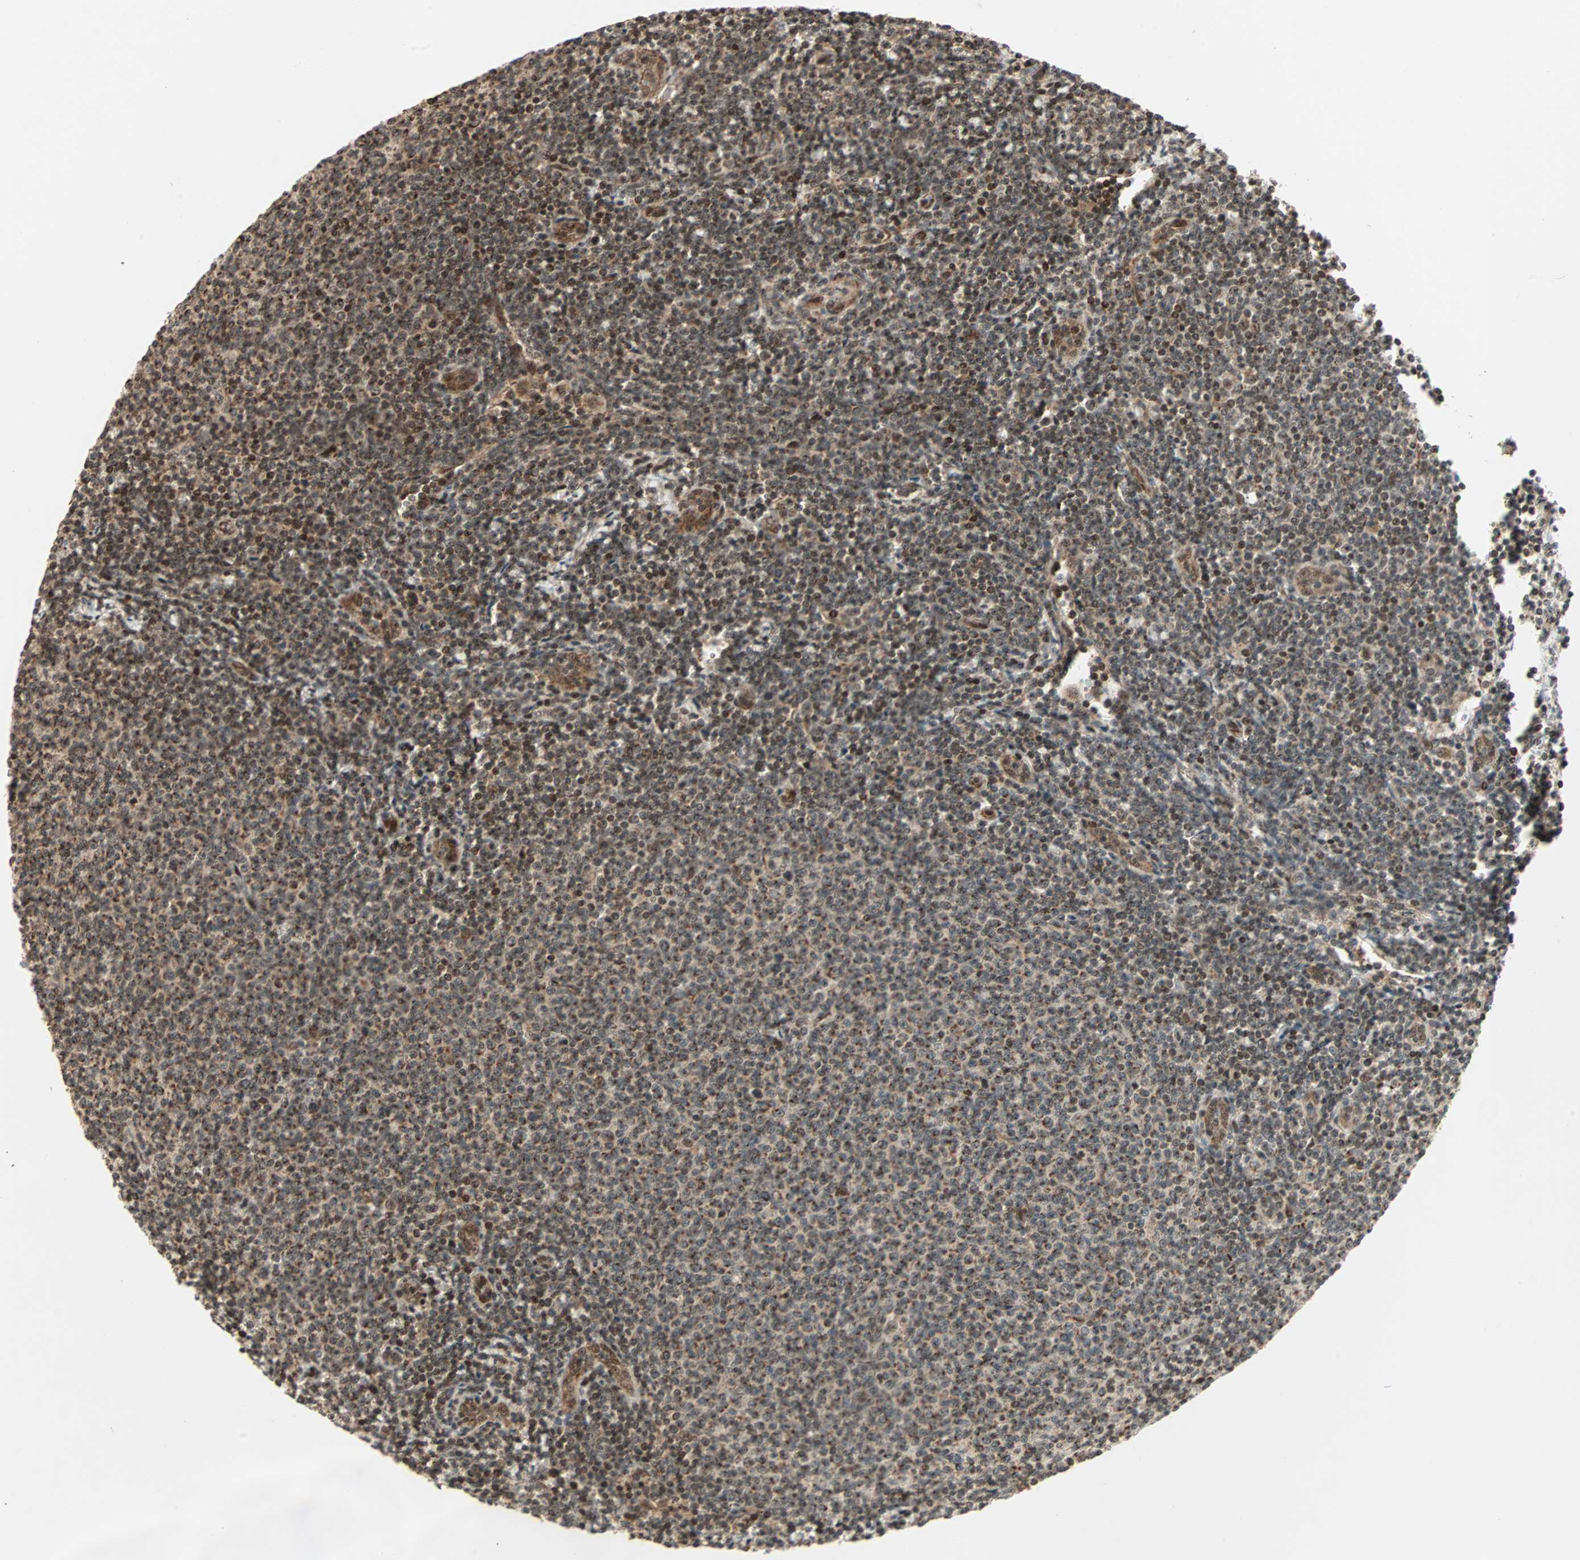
{"staining": {"intensity": "strong", "quantity": ">75%", "location": "nuclear"}, "tissue": "lymphoma", "cell_type": "Tumor cells", "image_type": "cancer", "snomed": [{"axis": "morphology", "description": "Malignant lymphoma, non-Hodgkin's type, Low grade"}, {"axis": "topography", "description": "Lymph node"}], "caption": "High-magnification brightfield microscopy of lymphoma stained with DAB (3,3'-diaminobenzidine) (brown) and counterstained with hematoxylin (blue). tumor cells exhibit strong nuclear staining is present in about>75% of cells.", "gene": "ZBED9", "patient": {"sex": "male", "age": 66}}